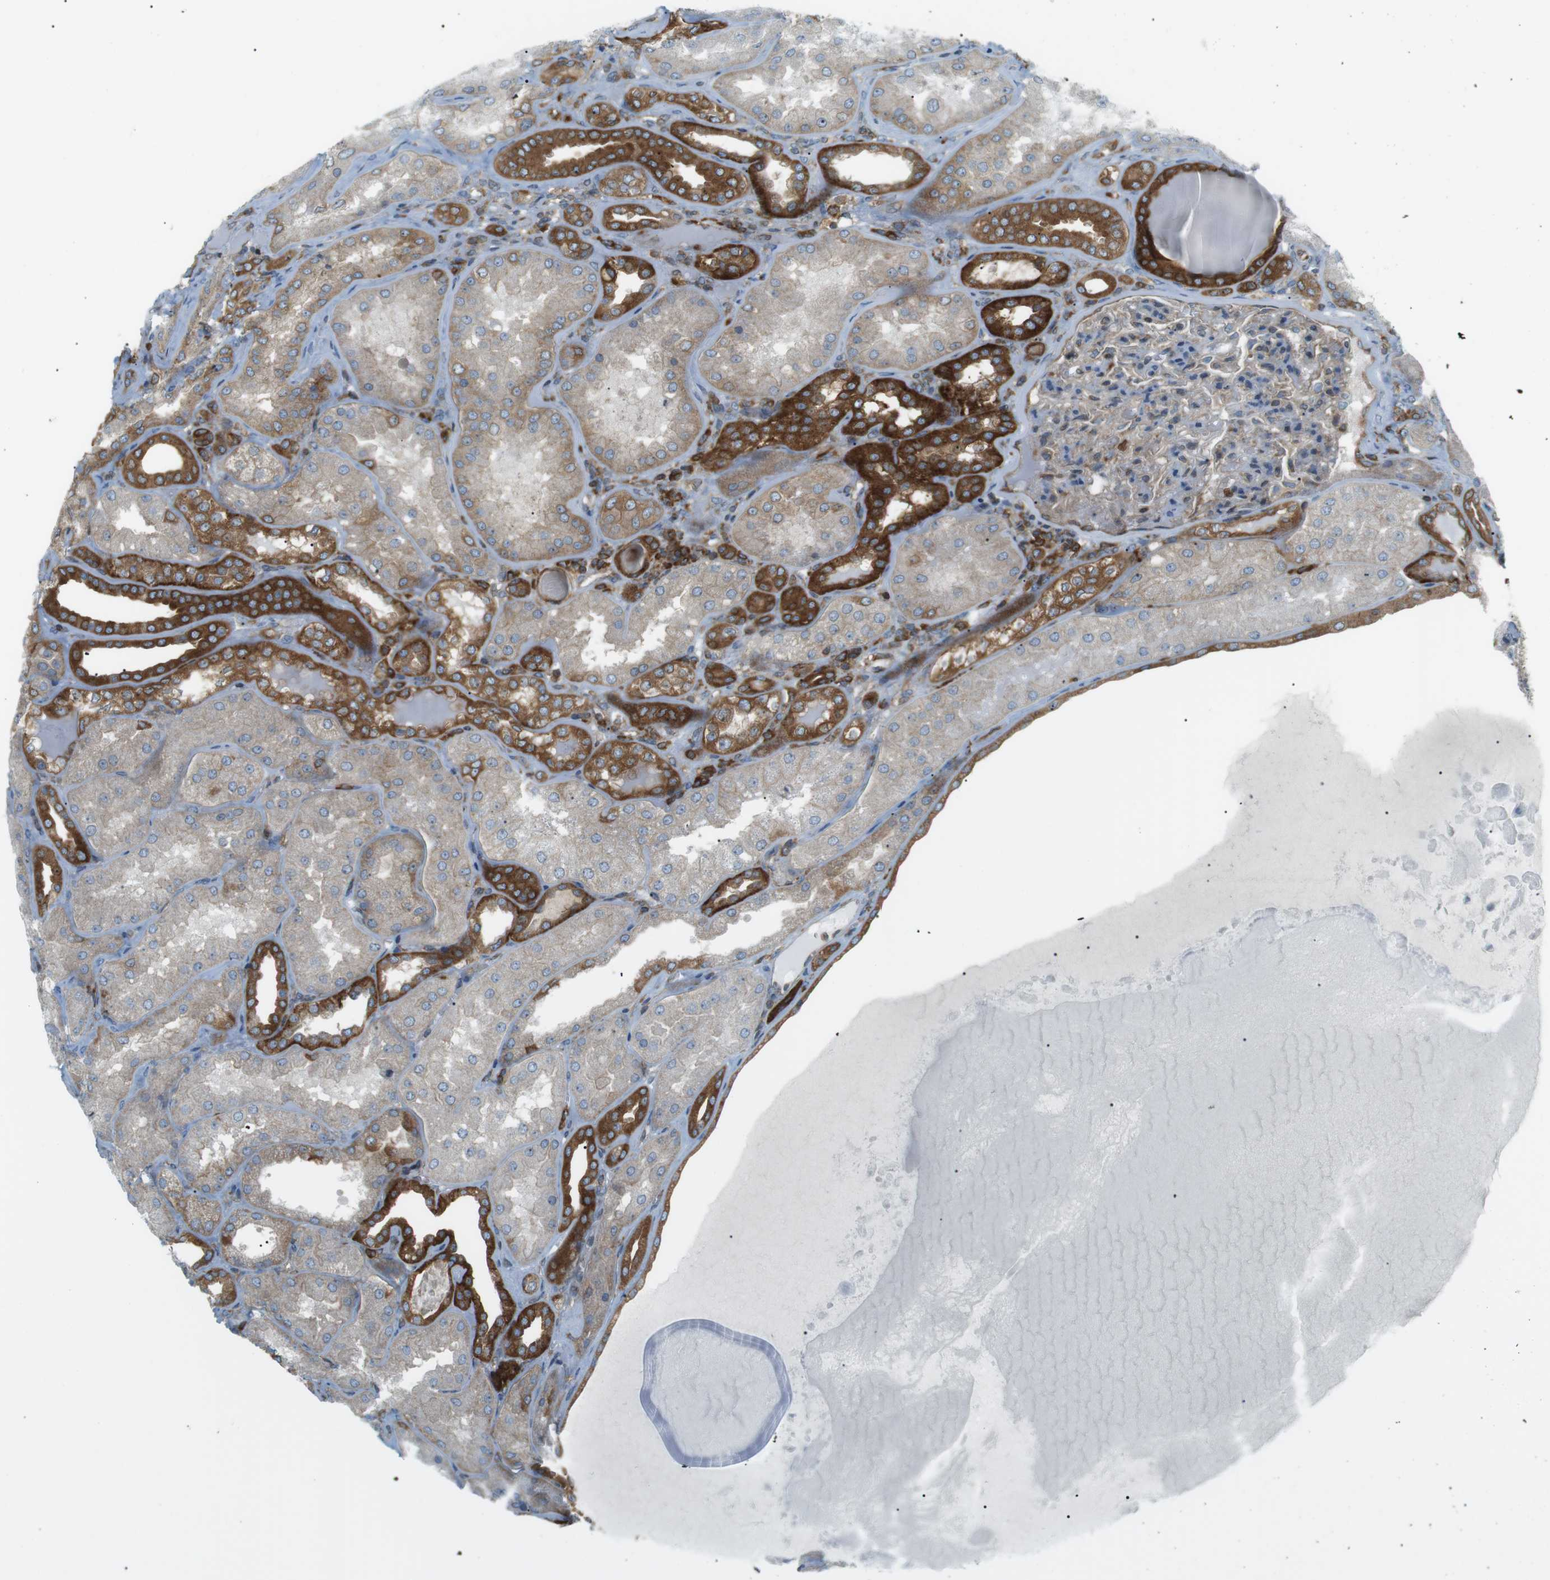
{"staining": {"intensity": "moderate", "quantity": "<25%", "location": "cytoplasmic/membranous"}, "tissue": "kidney", "cell_type": "Cells in glomeruli", "image_type": "normal", "snomed": [{"axis": "morphology", "description": "Normal tissue, NOS"}, {"axis": "topography", "description": "Kidney"}], "caption": "Protein positivity by immunohistochemistry (IHC) exhibits moderate cytoplasmic/membranous staining in about <25% of cells in glomeruli in benign kidney. The protein is shown in brown color, while the nuclei are stained blue.", "gene": "FLII", "patient": {"sex": "female", "age": 56}}